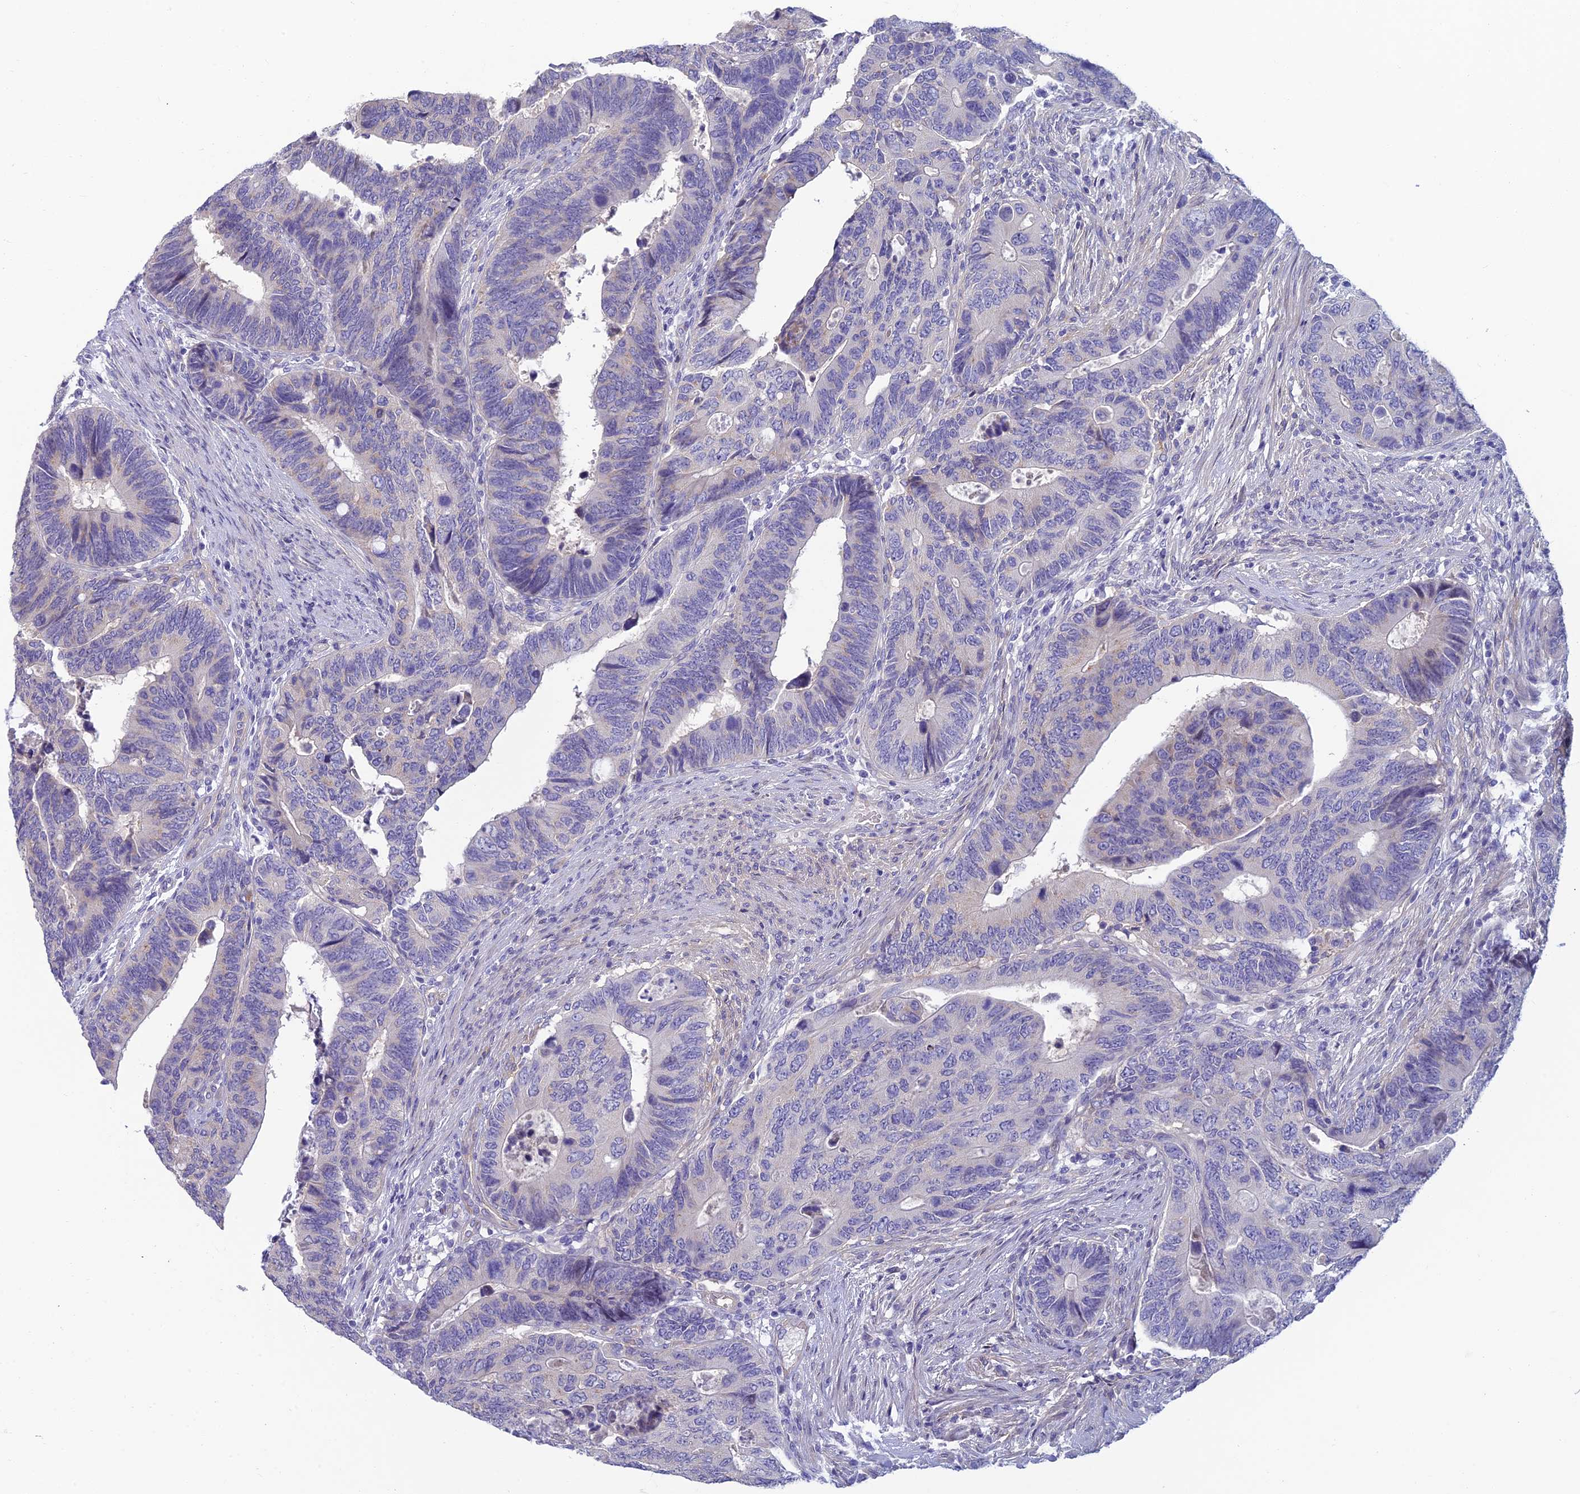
{"staining": {"intensity": "negative", "quantity": "none", "location": "none"}, "tissue": "colorectal cancer", "cell_type": "Tumor cells", "image_type": "cancer", "snomed": [{"axis": "morphology", "description": "Adenocarcinoma, NOS"}, {"axis": "topography", "description": "Colon"}], "caption": "The photomicrograph shows no significant staining in tumor cells of colorectal cancer (adenocarcinoma). The staining is performed using DAB (3,3'-diaminobenzidine) brown chromogen with nuclei counter-stained in using hematoxylin.", "gene": "NEURL1", "patient": {"sex": "male", "age": 87}}